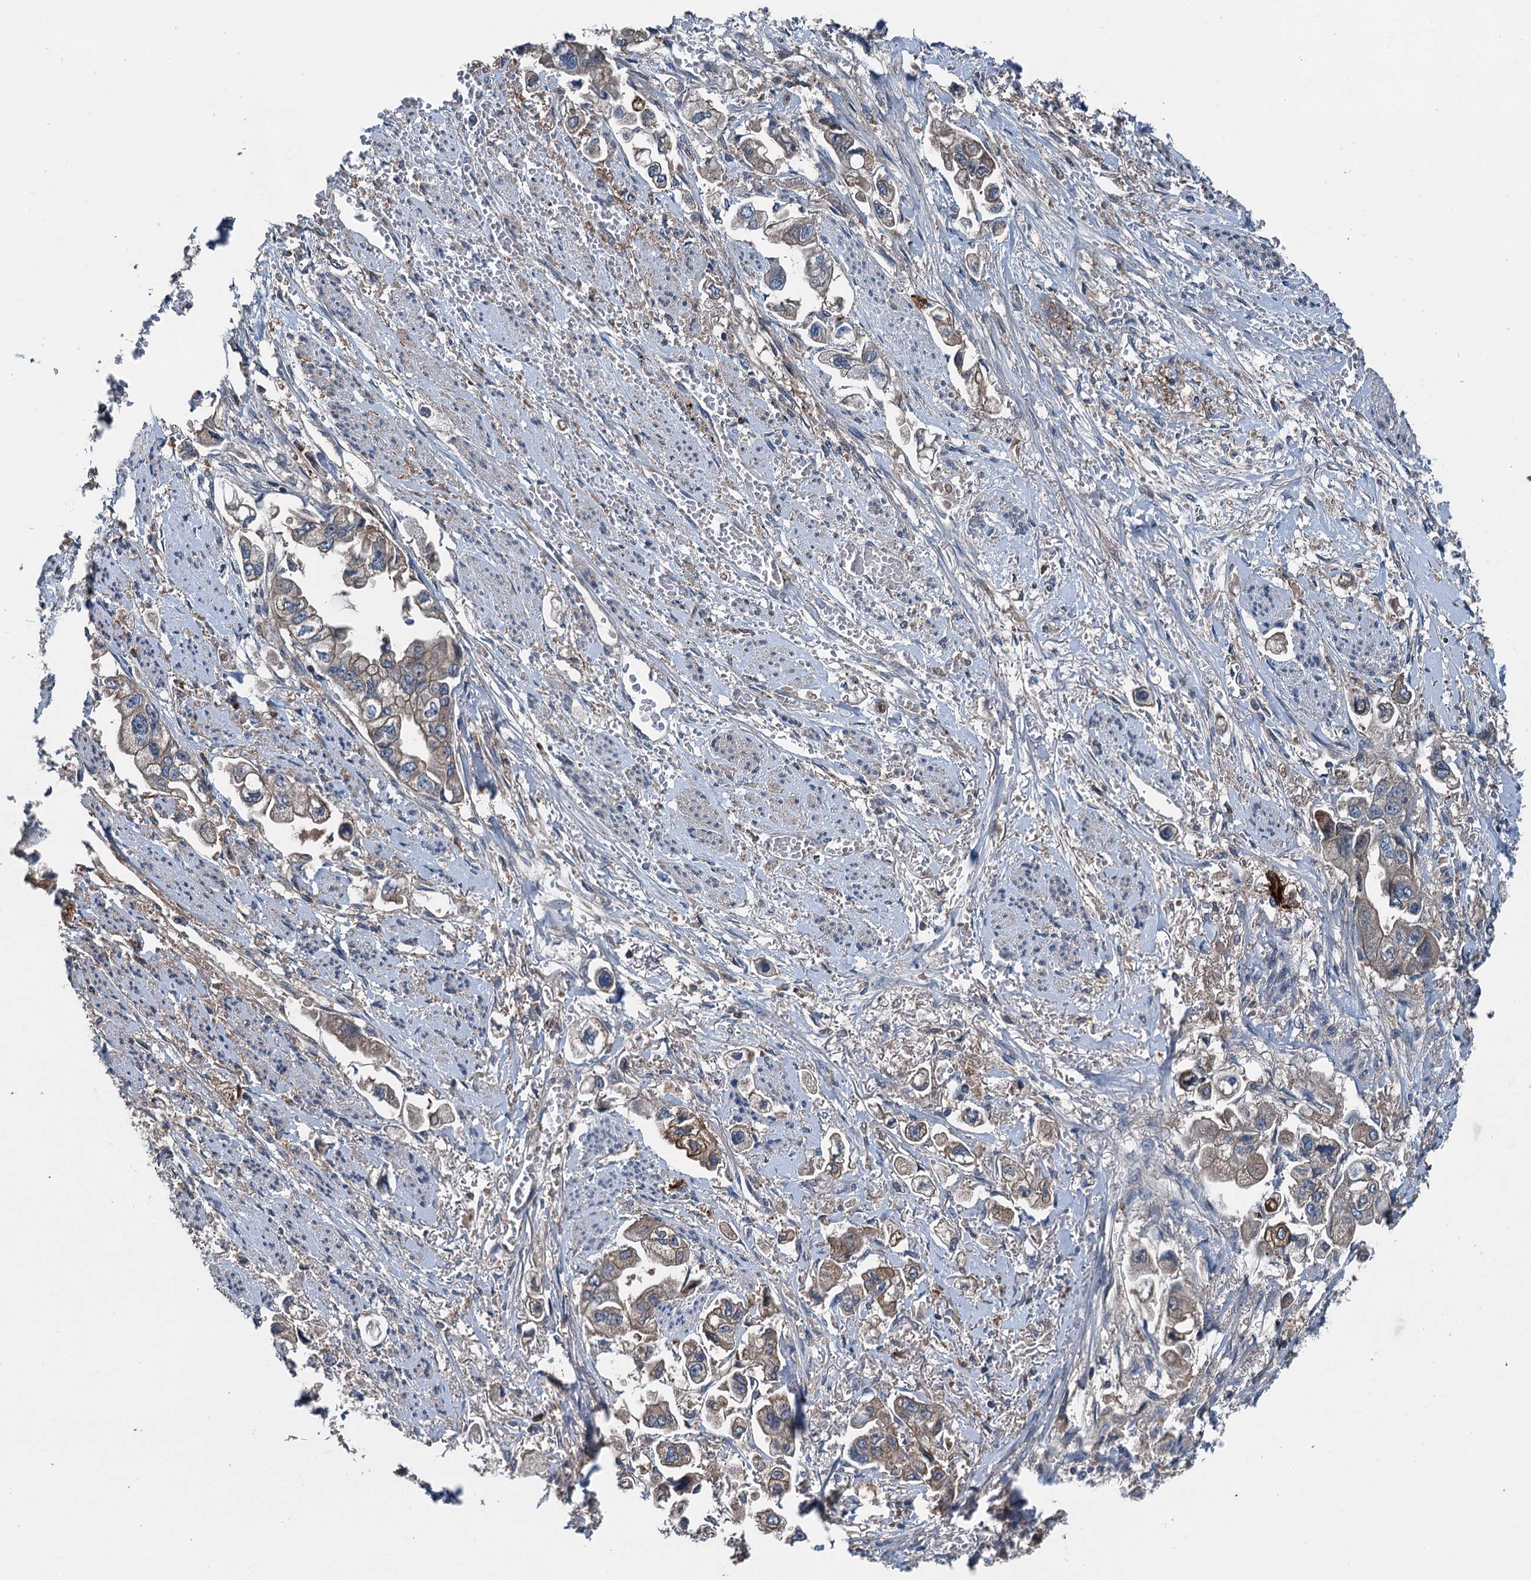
{"staining": {"intensity": "weak", "quantity": "25%-75%", "location": "cytoplasmic/membranous"}, "tissue": "stomach cancer", "cell_type": "Tumor cells", "image_type": "cancer", "snomed": [{"axis": "morphology", "description": "Adenocarcinoma, NOS"}, {"axis": "topography", "description": "Stomach"}], "caption": "This is an image of IHC staining of stomach cancer, which shows weak positivity in the cytoplasmic/membranous of tumor cells.", "gene": "PDSS1", "patient": {"sex": "male", "age": 62}}